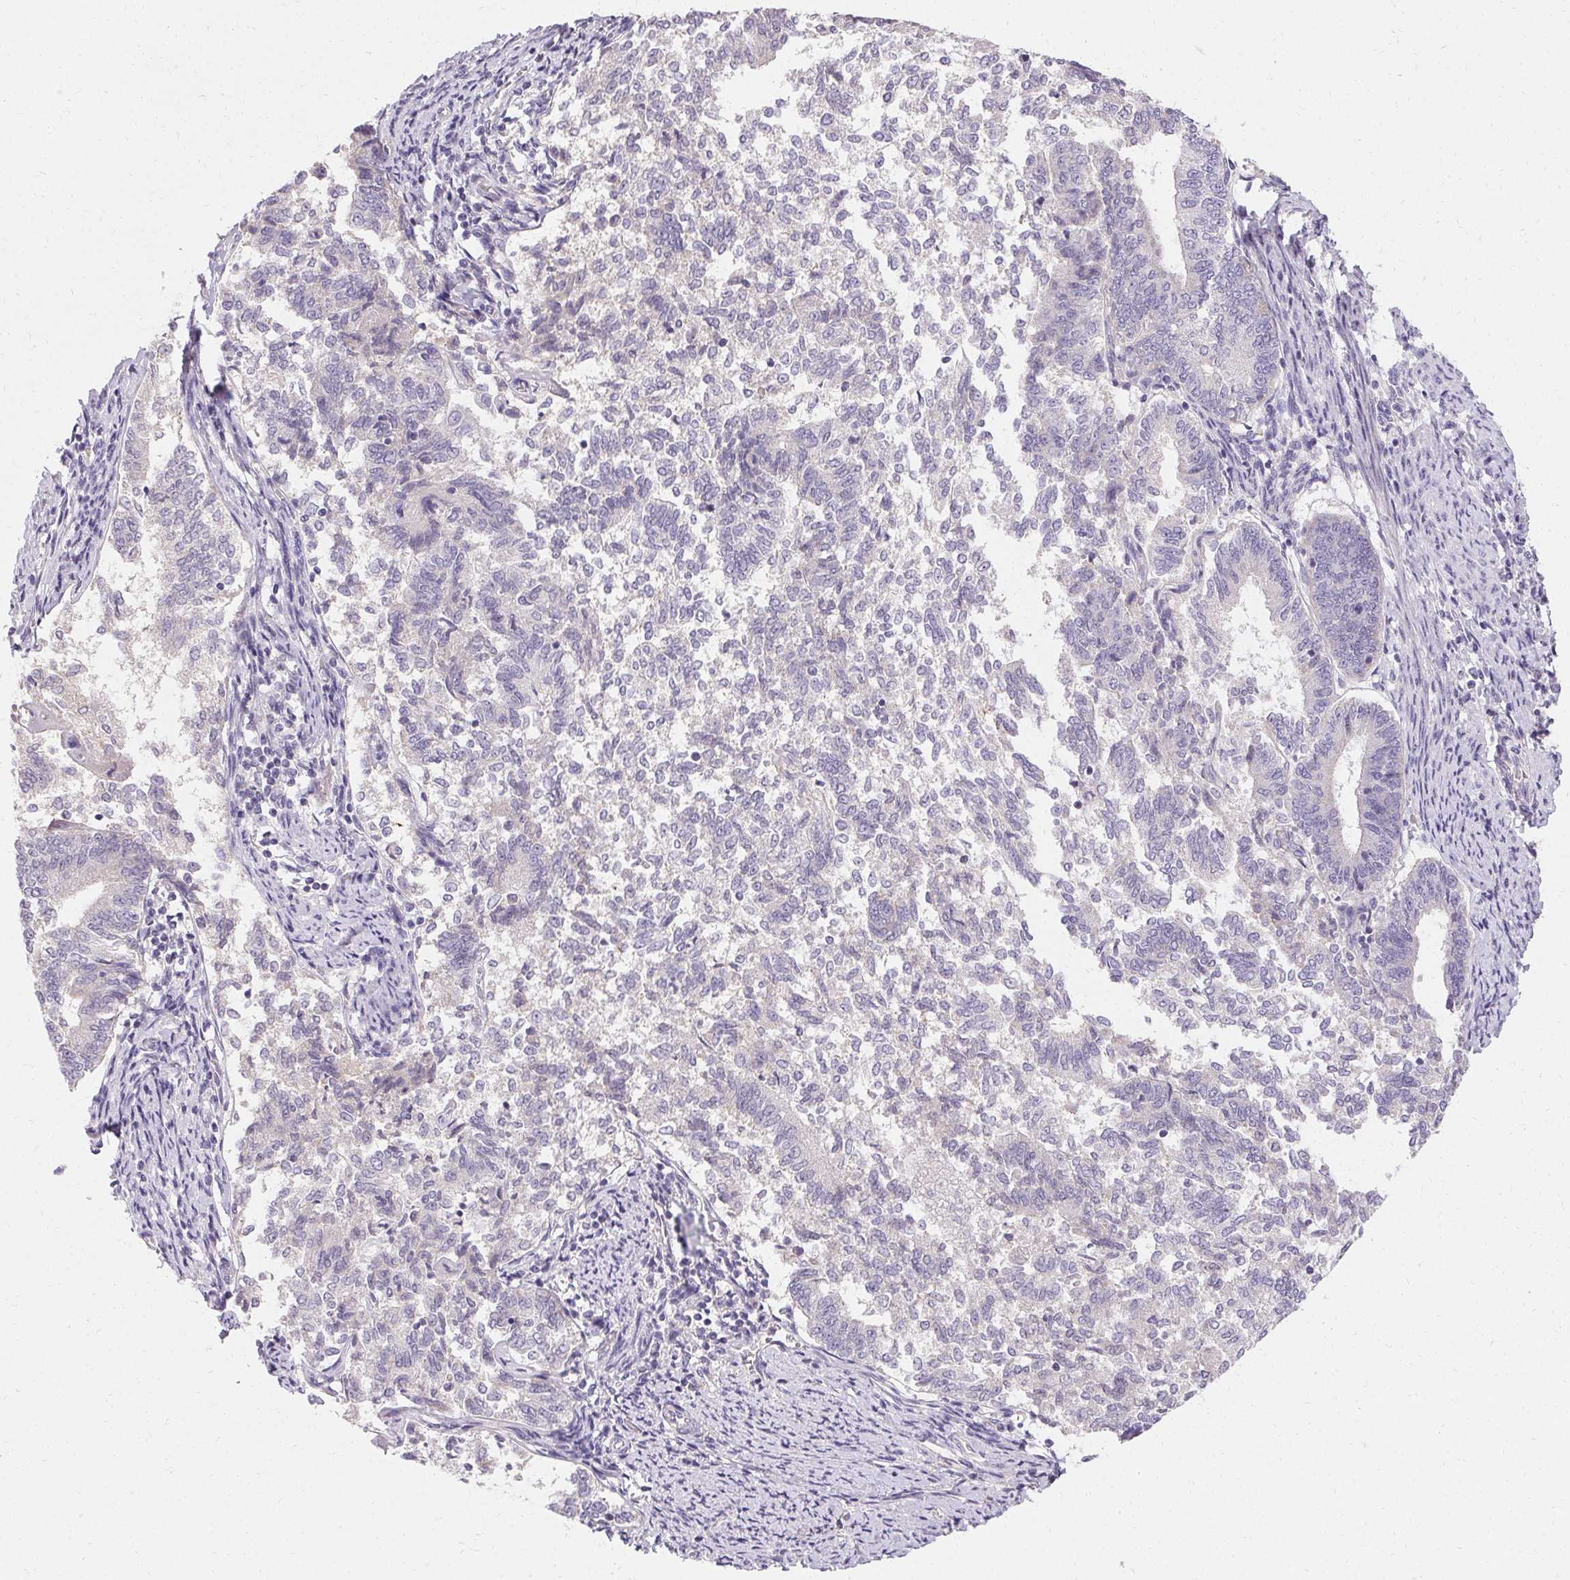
{"staining": {"intensity": "negative", "quantity": "none", "location": "none"}, "tissue": "endometrial cancer", "cell_type": "Tumor cells", "image_type": "cancer", "snomed": [{"axis": "morphology", "description": "Adenocarcinoma, NOS"}, {"axis": "topography", "description": "Endometrium"}], "caption": "IHC of endometrial adenocarcinoma exhibits no expression in tumor cells. (DAB immunohistochemistry, high magnification).", "gene": "TRIP13", "patient": {"sex": "female", "age": 65}}